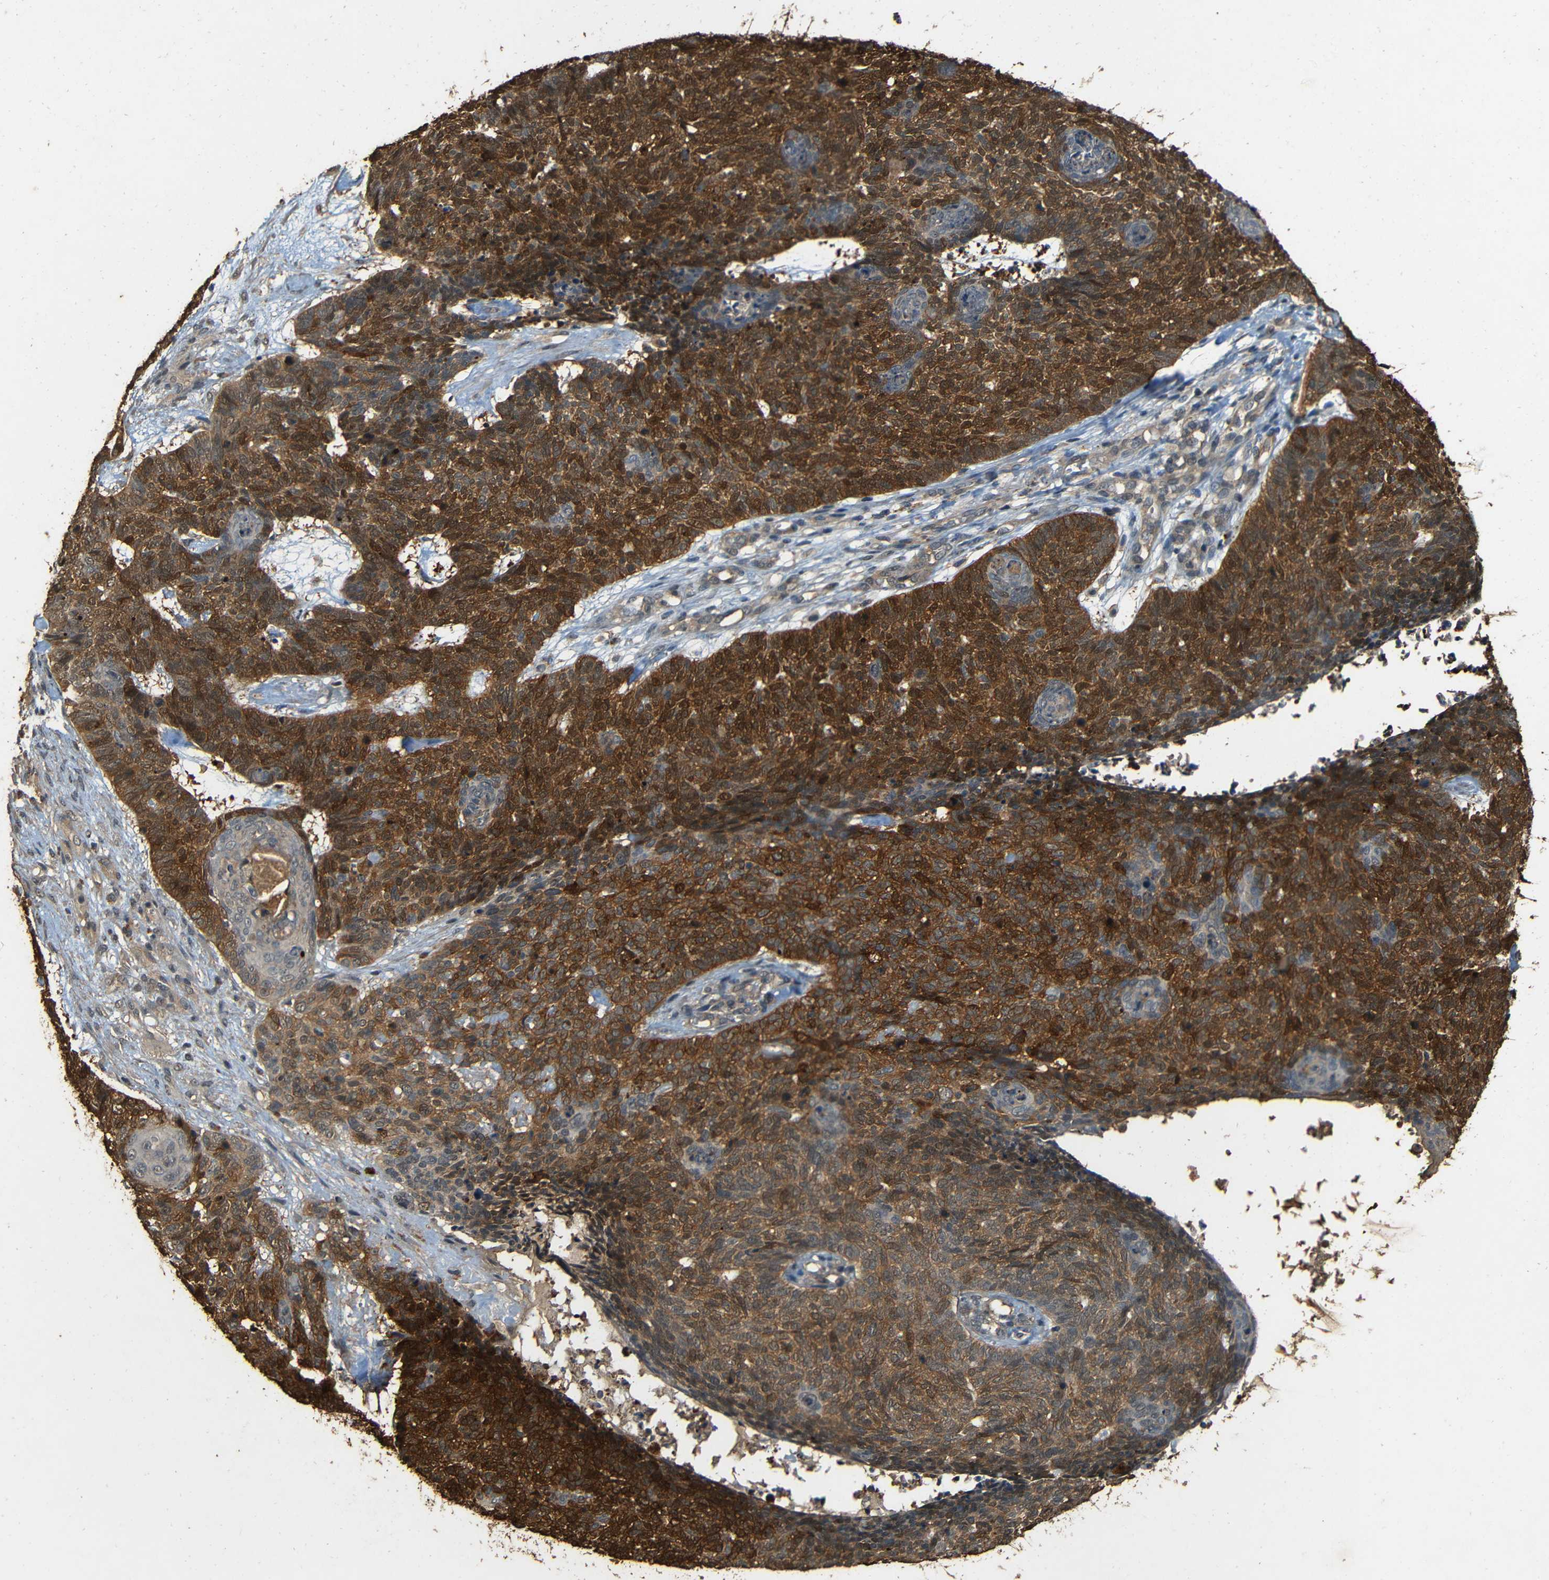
{"staining": {"intensity": "strong", "quantity": ">75%", "location": "cytoplasmic/membranous"}, "tissue": "skin cancer", "cell_type": "Tumor cells", "image_type": "cancer", "snomed": [{"axis": "morphology", "description": "Basal cell carcinoma"}, {"axis": "topography", "description": "Skin"}], "caption": "Immunohistochemical staining of human skin cancer (basal cell carcinoma) demonstrates high levels of strong cytoplasmic/membranous protein positivity in about >75% of tumor cells.", "gene": "PDE5A", "patient": {"sex": "female", "age": 84}}